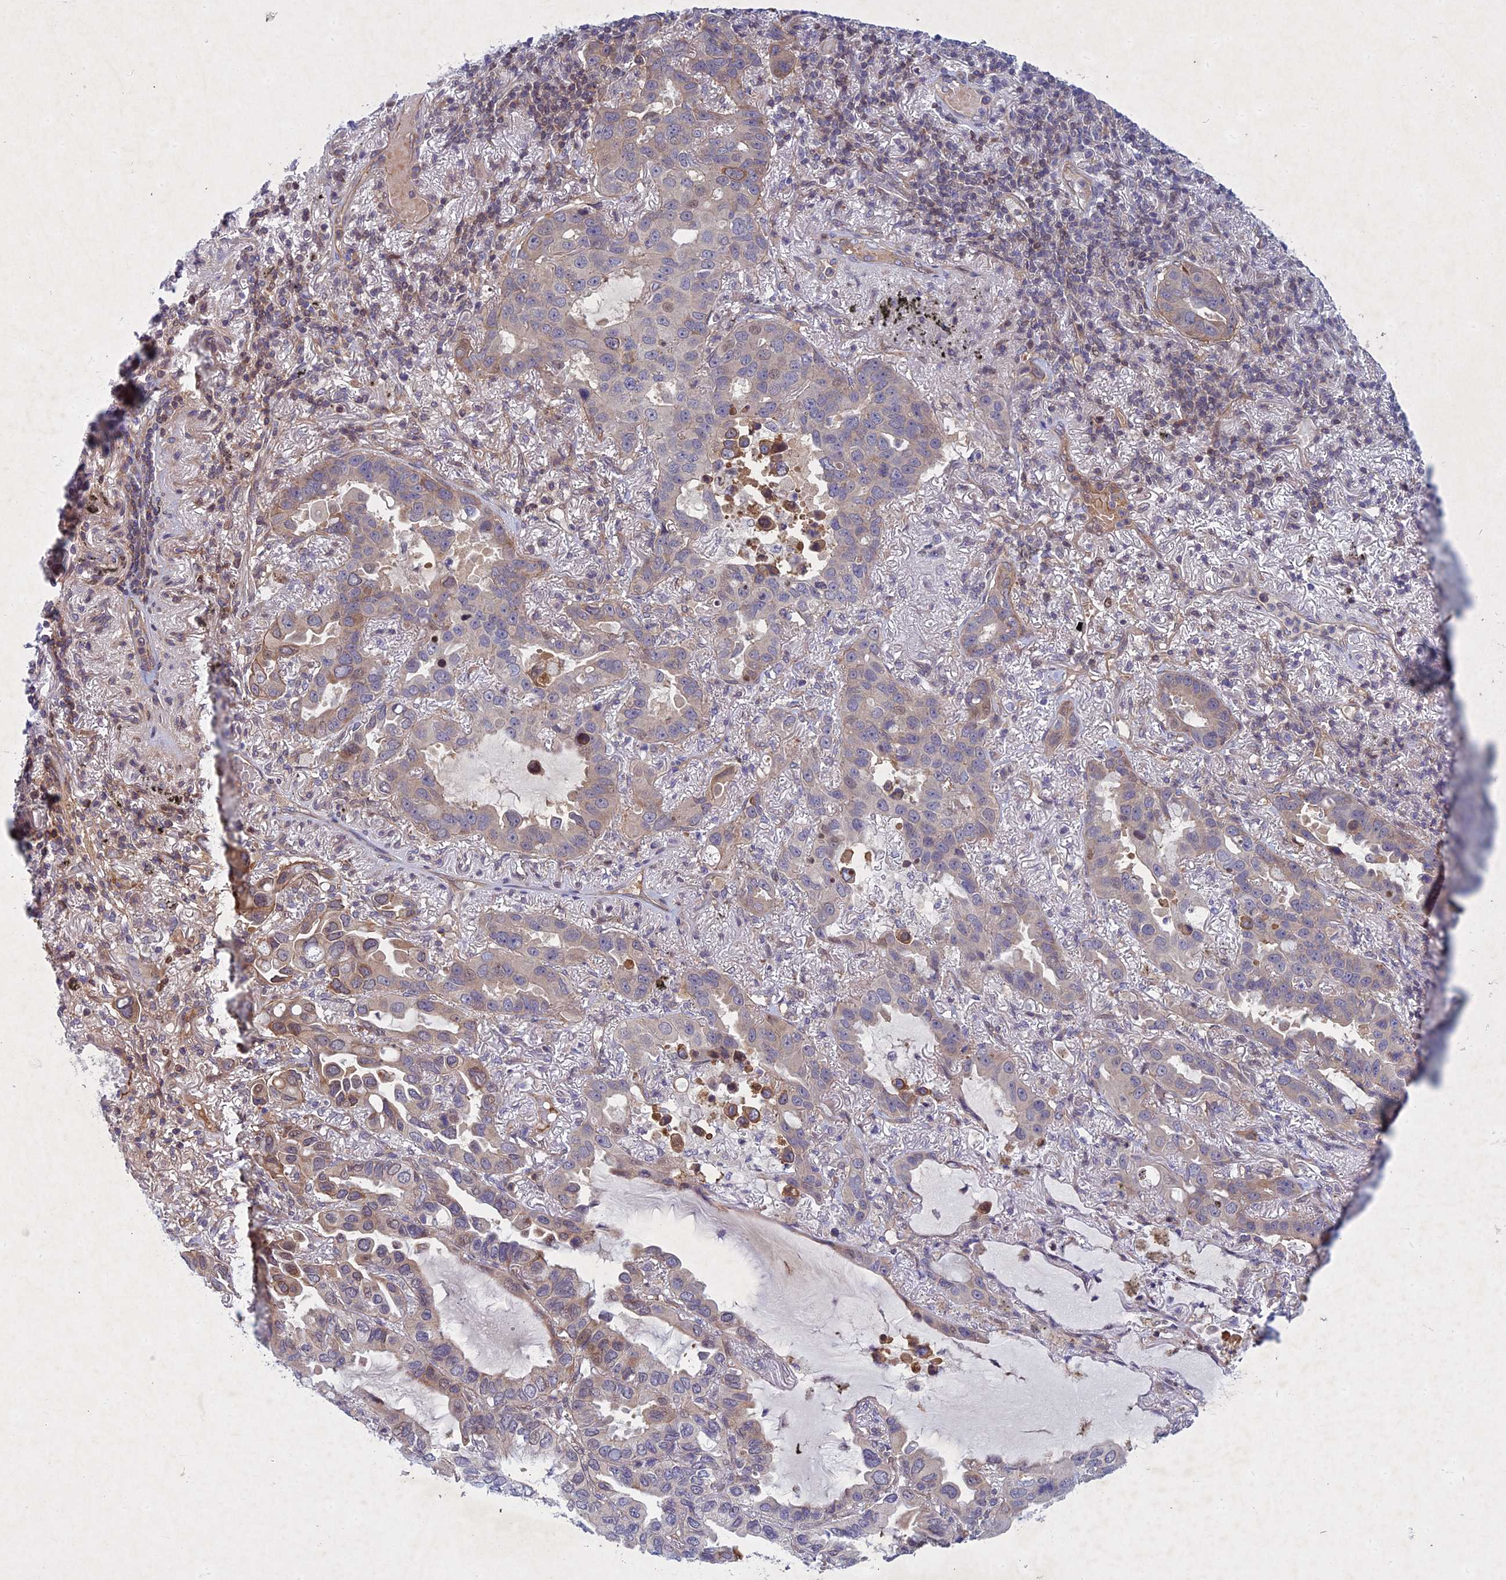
{"staining": {"intensity": "weak", "quantity": "<25%", "location": "cytoplasmic/membranous"}, "tissue": "lung cancer", "cell_type": "Tumor cells", "image_type": "cancer", "snomed": [{"axis": "morphology", "description": "Adenocarcinoma, NOS"}, {"axis": "topography", "description": "Lung"}], "caption": "This is a photomicrograph of IHC staining of lung cancer (adenocarcinoma), which shows no expression in tumor cells.", "gene": "PTHLH", "patient": {"sex": "male", "age": 64}}